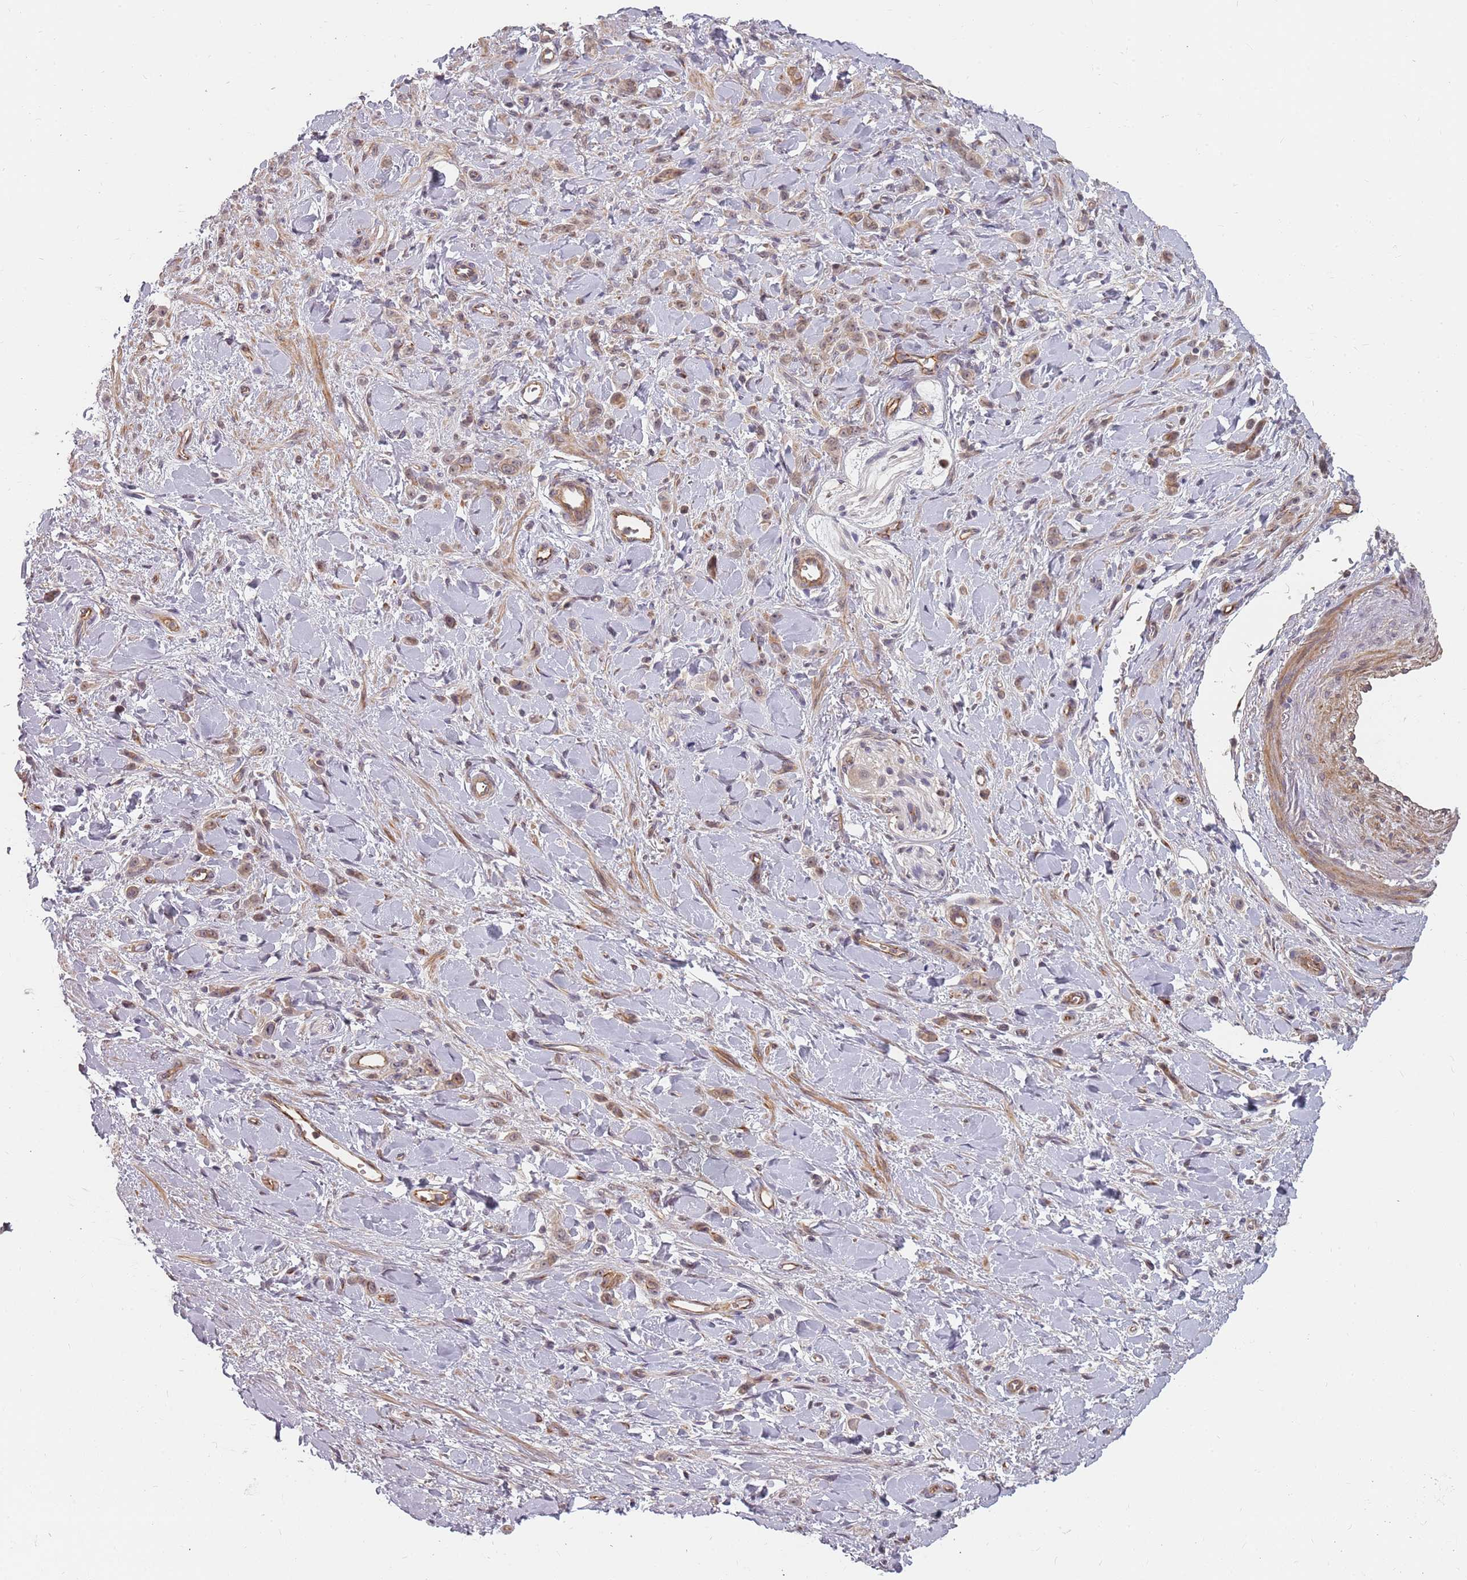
{"staining": {"intensity": "weak", "quantity": ">75%", "location": "cytoplasmic/membranous"}, "tissue": "stomach cancer", "cell_type": "Tumor cells", "image_type": "cancer", "snomed": [{"axis": "morphology", "description": "Normal tissue, NOS"}, {"axis": "morphology", "description": "Adenocarcinoma, NOS"}, {"axis": "topography", "description": "Stomach"}], "caption": "A high-resolution histopathology image shows immunohistochemistry staining of adenocarcinoma (stomach), which reveals weak cytoplasmic/membranous positivity in approximately >75% of tumor cells.", "gene": "PPP1R14C", "patient": {"sex": "male", "age": 82}}